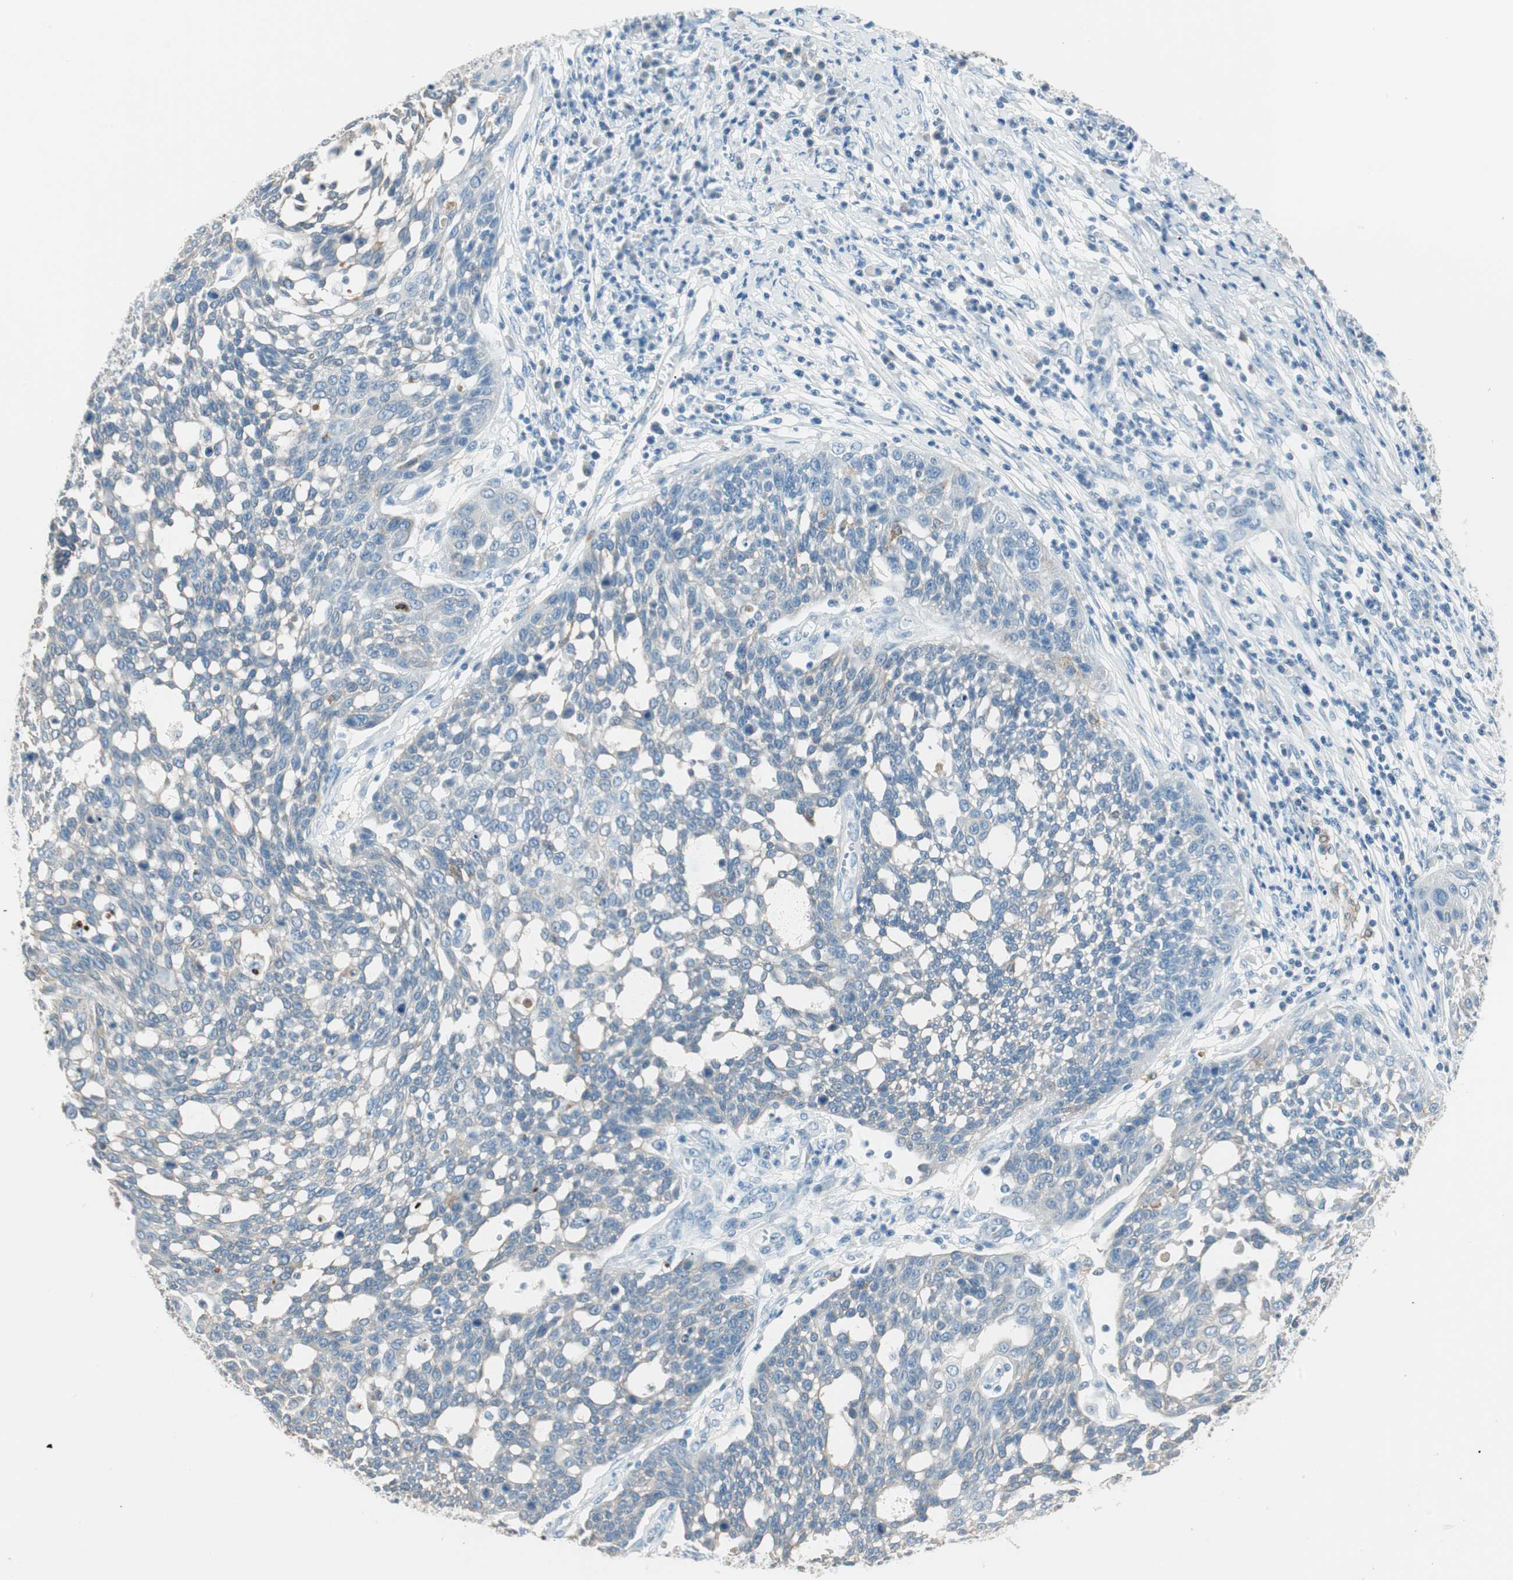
{"staining": {"intensity": "negative", "quantity": "none", "location": "none"}, "tissue": "cervical cancer", "cell_type": "Tumor cells", "image_type": "cancer", "snomed": [{"axis": "morphology", "description": "Squamous cell carcinoma, NOS"}, {"axis": "topography", "description": "Cervix"}], "caption": "Image shows no significant protein staining in tumor cells of cervical squamous cell carcinoma. (Immunohistochemistry, brightfield microscopy, high magnification).", "gene": "GNAO1", "patient": {"sex": "female", "age": 34}}